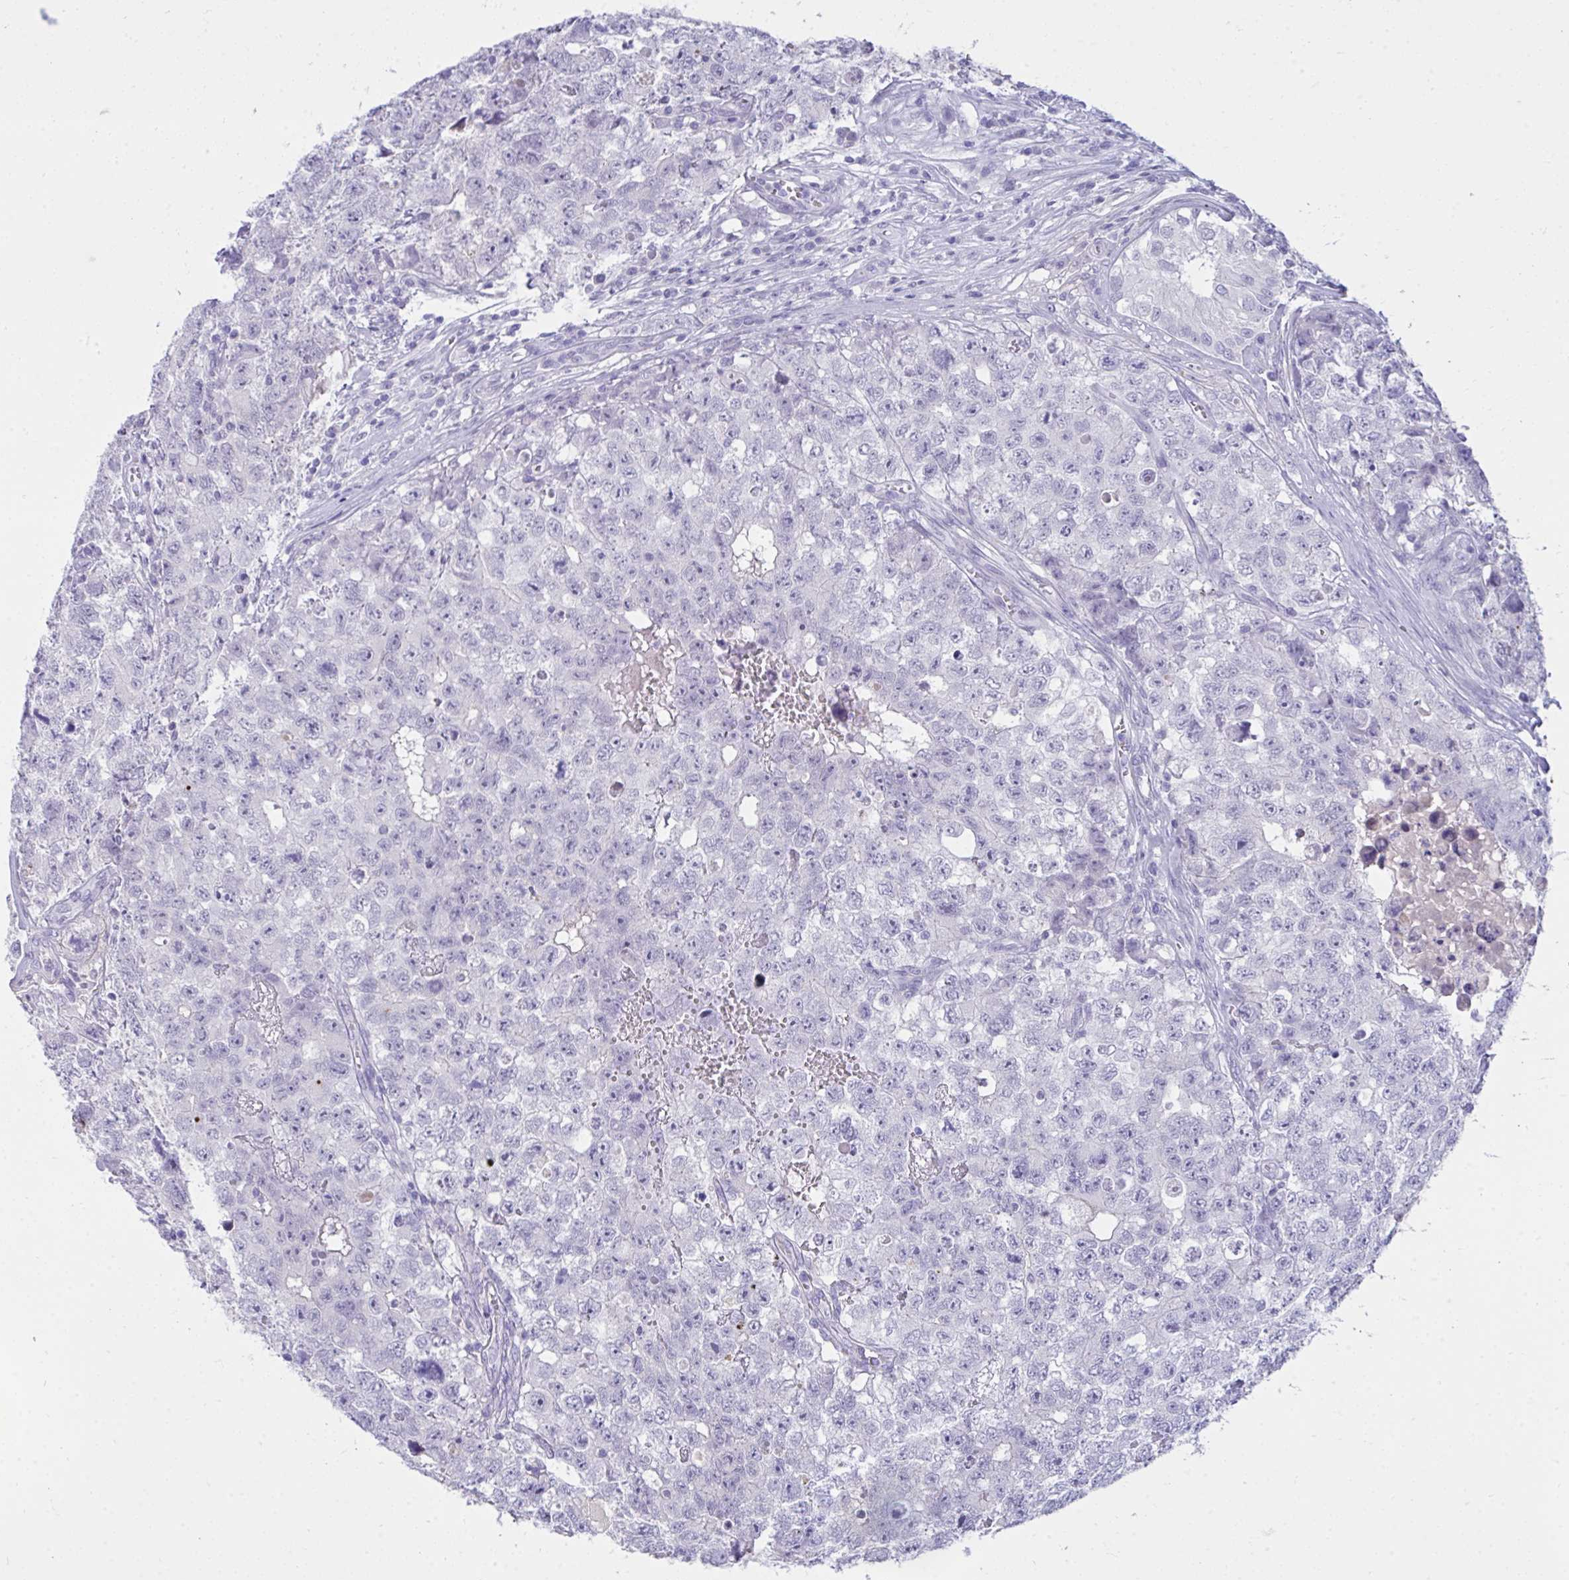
{"staining": {"intensity": "negative", "quantity": "none", "location": "none"}, "tissue": "testis cancer", "cell_type": "Tumor cells", "image_type": "cancer", "snomed": [{"axis": "morphology", "description": "Carcinoma, Embryonal, NOS"}, {"axis": "topography", "description": "Testis"}], "caption": "Tumor cells are negative for brown protein staining in testis cancer (embryonal carcinoma).", "gene": "PIGZ", "patient": {"sex": "male", "age": 18}}